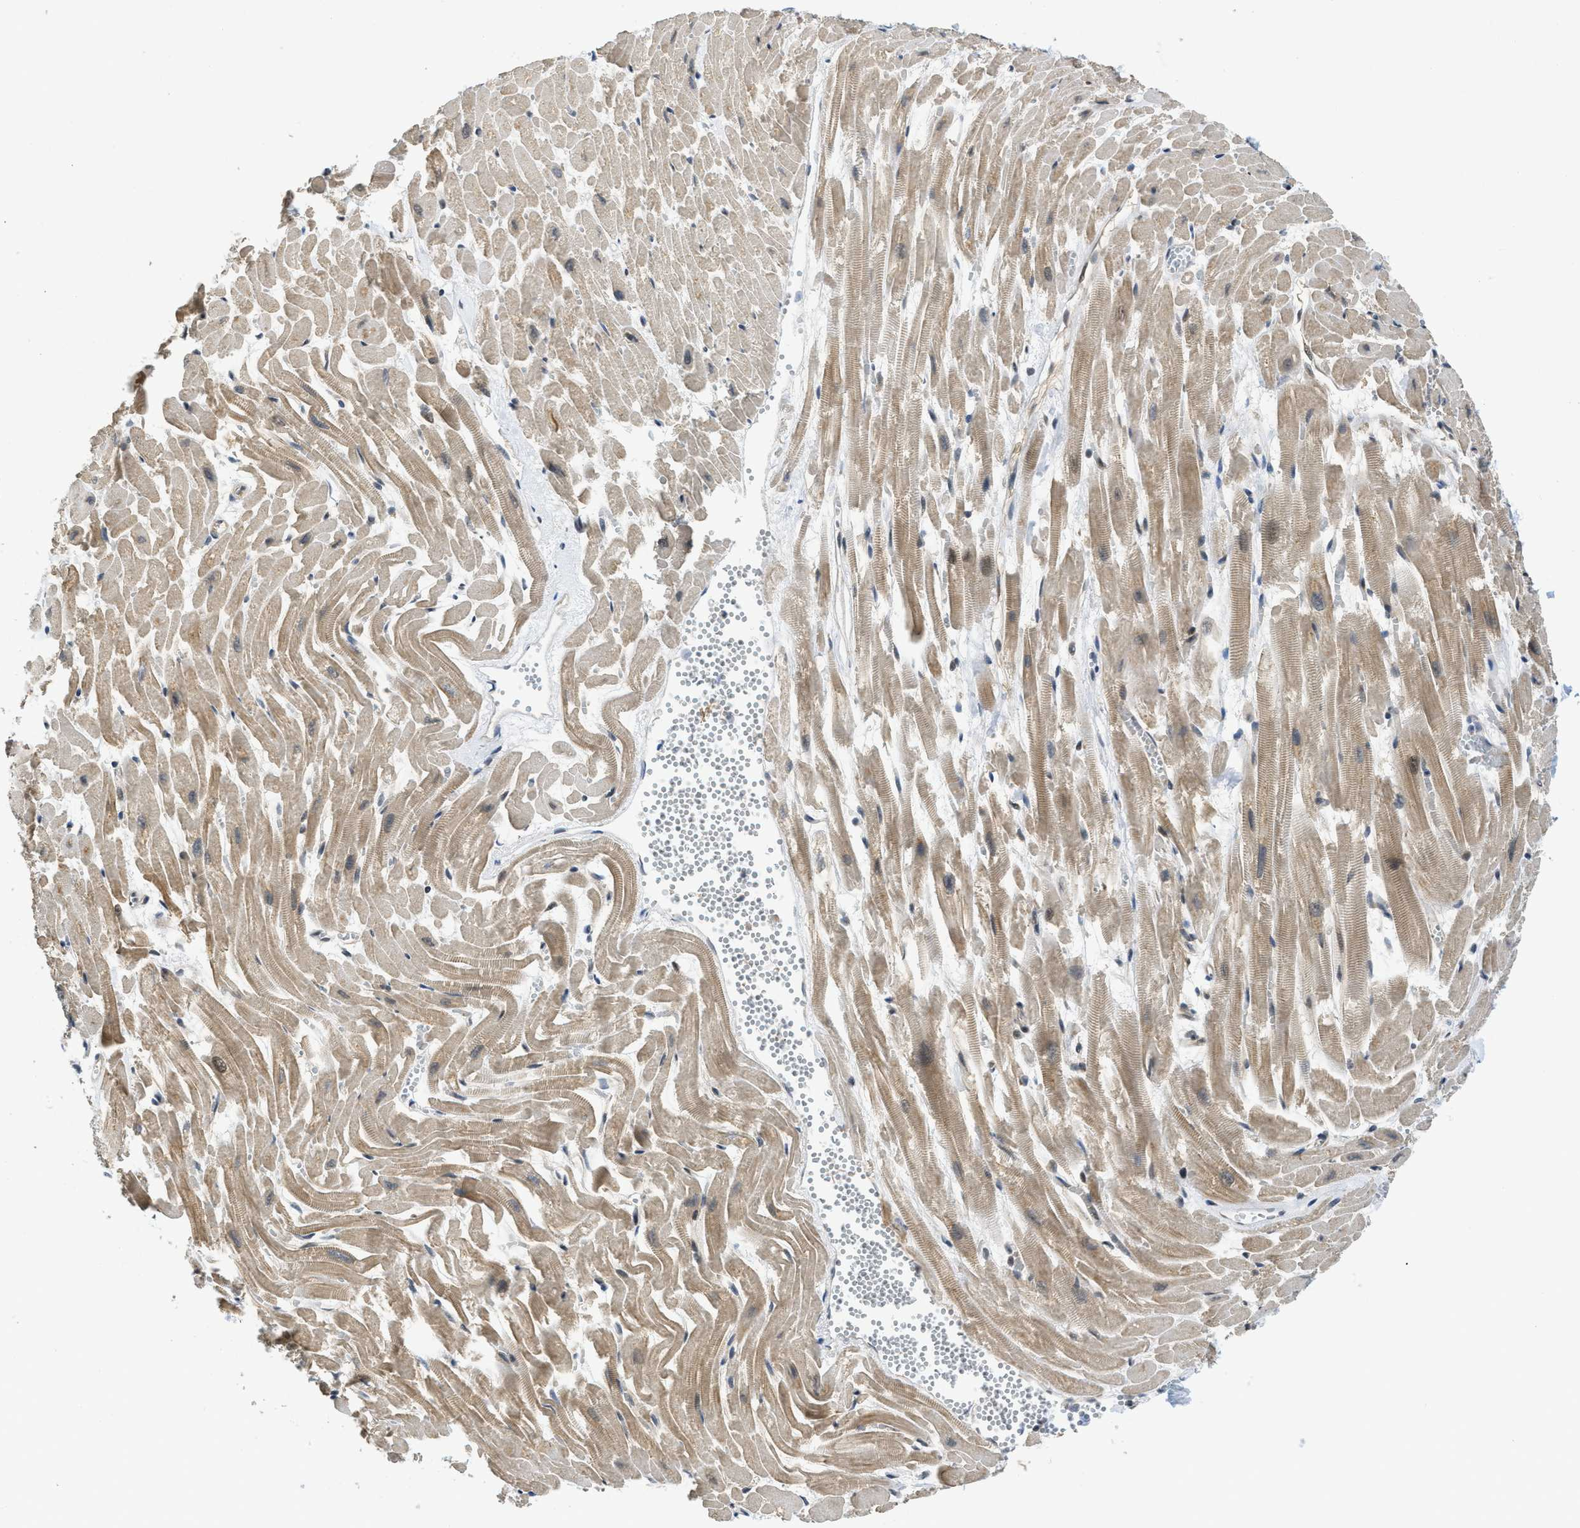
{"staining": {"intensity": "weak", "quantity": ">75%", "location": "cytoplasmic/membranous,nuclear"}, "tissue": "heart muscle", "cell_type": "Cardiomyocytes", "image_type": "normal", "snomed": [{"axis": "morphology", "description": "Normal tissue, NOS"}, {"axis": "topography", "description": "Heart"}], "caption": "Cardiomyocytes reveal low levels of weak cytoplasmic/membranous,nuclear staining in approximately >75% of cells in unremarkable human heart muscle.", "gene": "TACC1", "patient": {"sex": "female", "age": 19}}